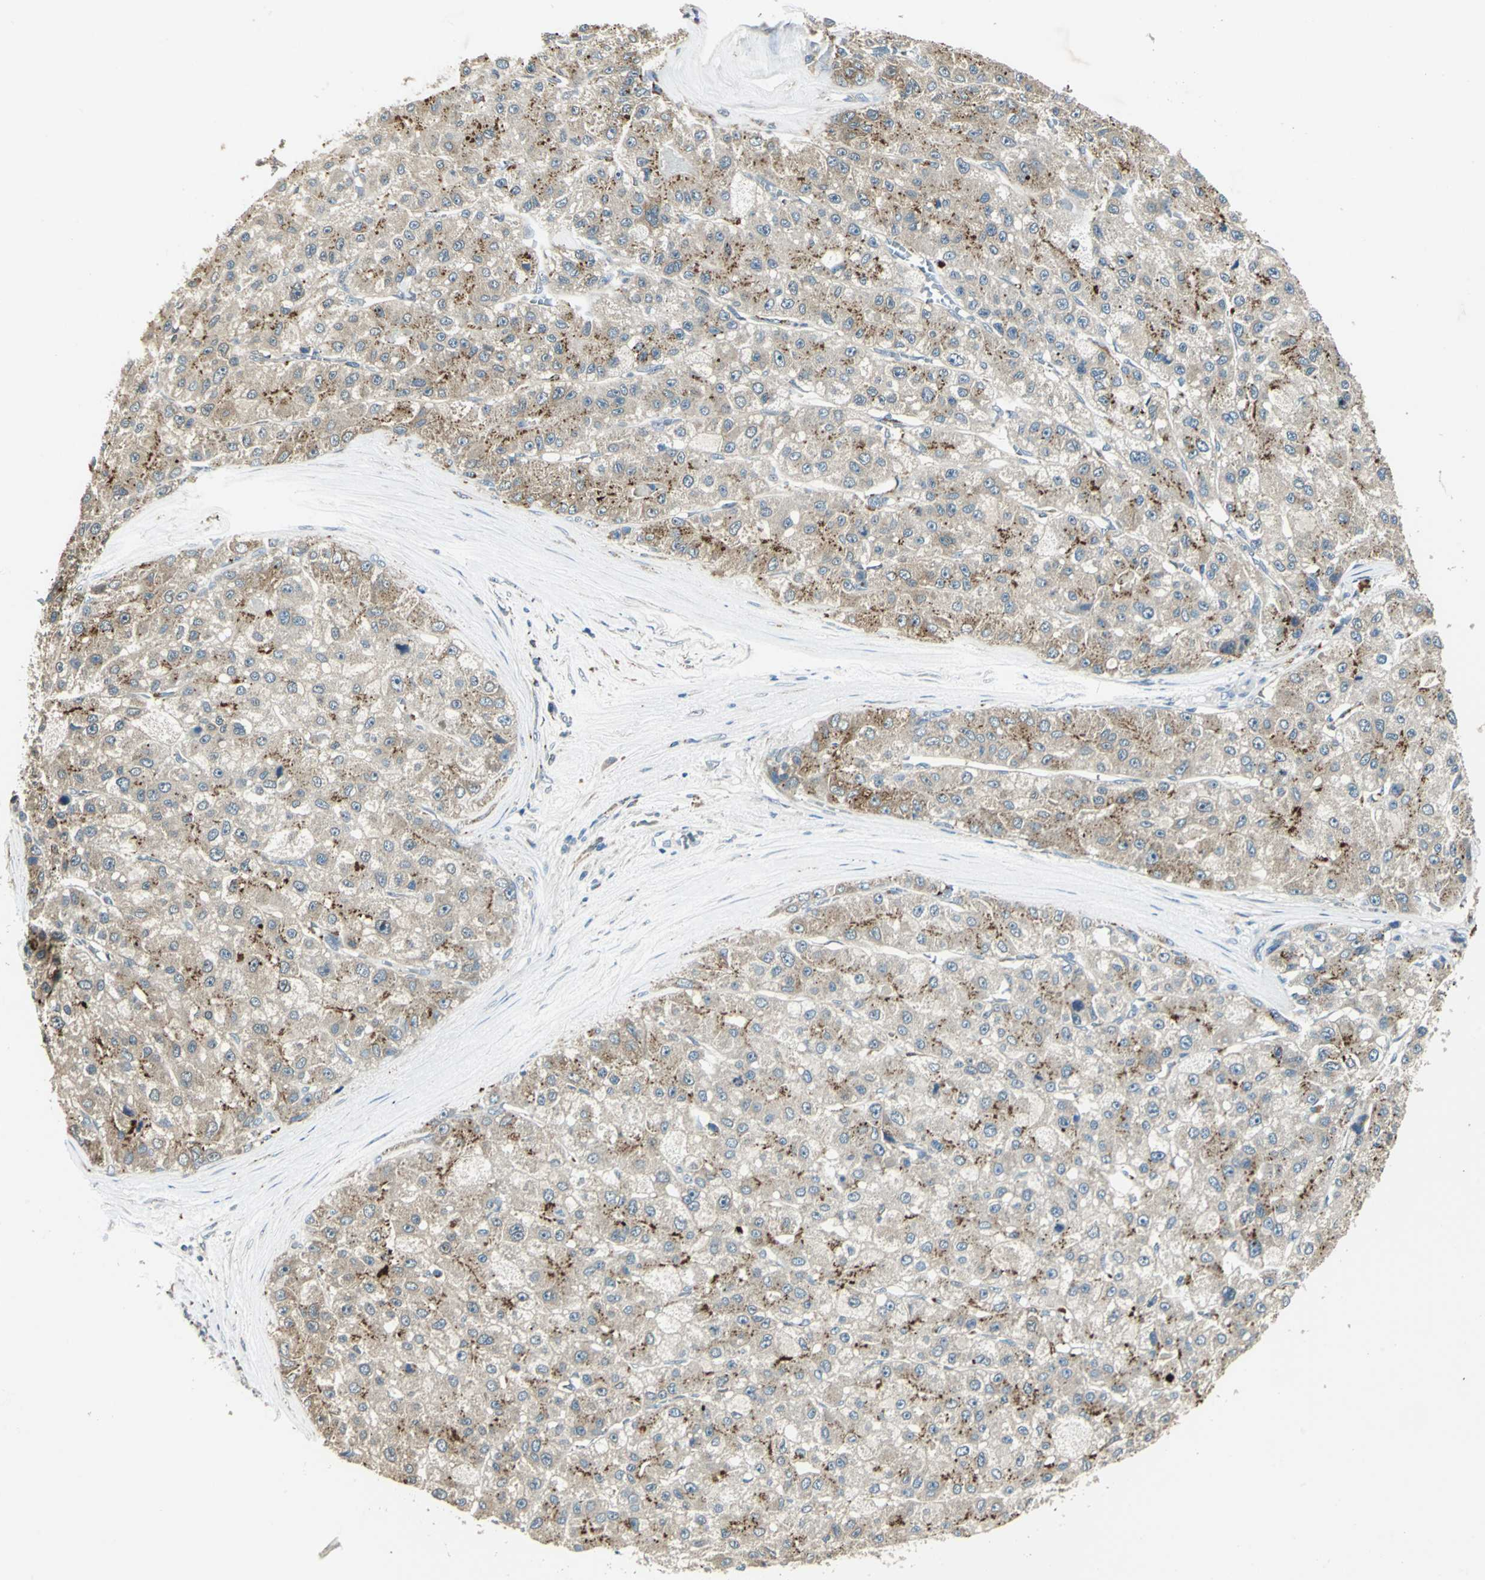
{"staining": {"intensity": "weak", "quantity": ">75%", "location": "cytoplasmic/membranous"}, "tissue": "liver cancer", "cell_type": "Tumor cells", "image_type": "cancer", "snomed": [{"axis": "morphology", "description": "Carcinoma, Hepatocellular, NOS"}, {"axis": "topography", "description": "Liver"}], "caption": "There is low levels of weak cytoplasmic/membranous expression in tumor cells of liver cancer, as demonstrated by immunohistochemical staining (brown color).", "gene": "NIT1", "patient": {"sex": "male", "age": 80}}